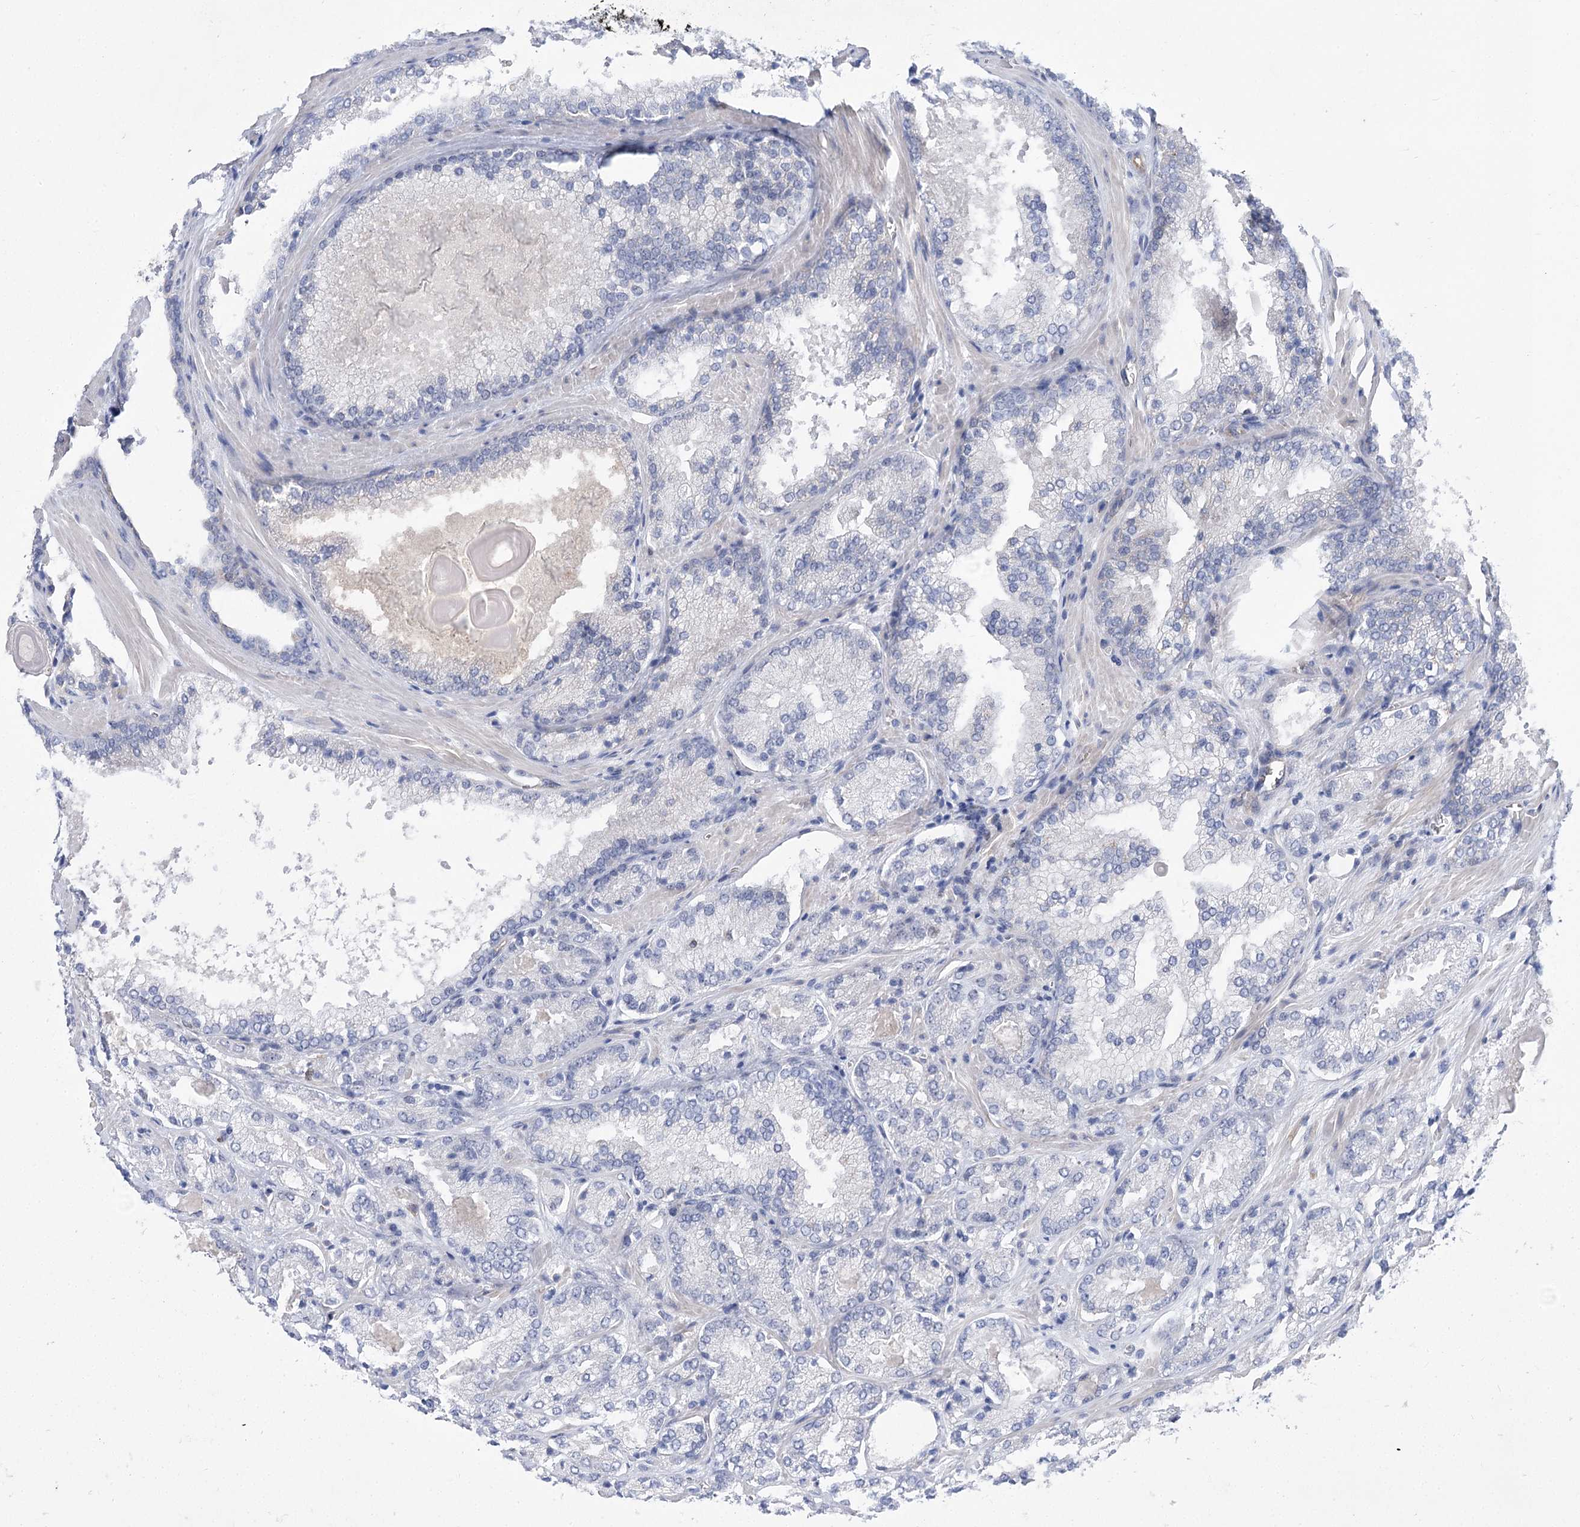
{"staining": {"intensity": "negative", "quantity": "none", "location": "none"}, "tissue": "prostate cancer", "cell_type": "Tumor cells", "image_type": "cancer", "snomed": [{"axis": "morphology", "description": "Adenocarcinoma, Low grade"}, {"axis": "topography", "description": "Prostate"}], "caption": "Immunohistochemical staining of human prostate low-grade adenocarcinoma exhibits no significant positivity in tumor cells.", "gene": "THAP6", "patient": {"sex": "male", "age": 74}}